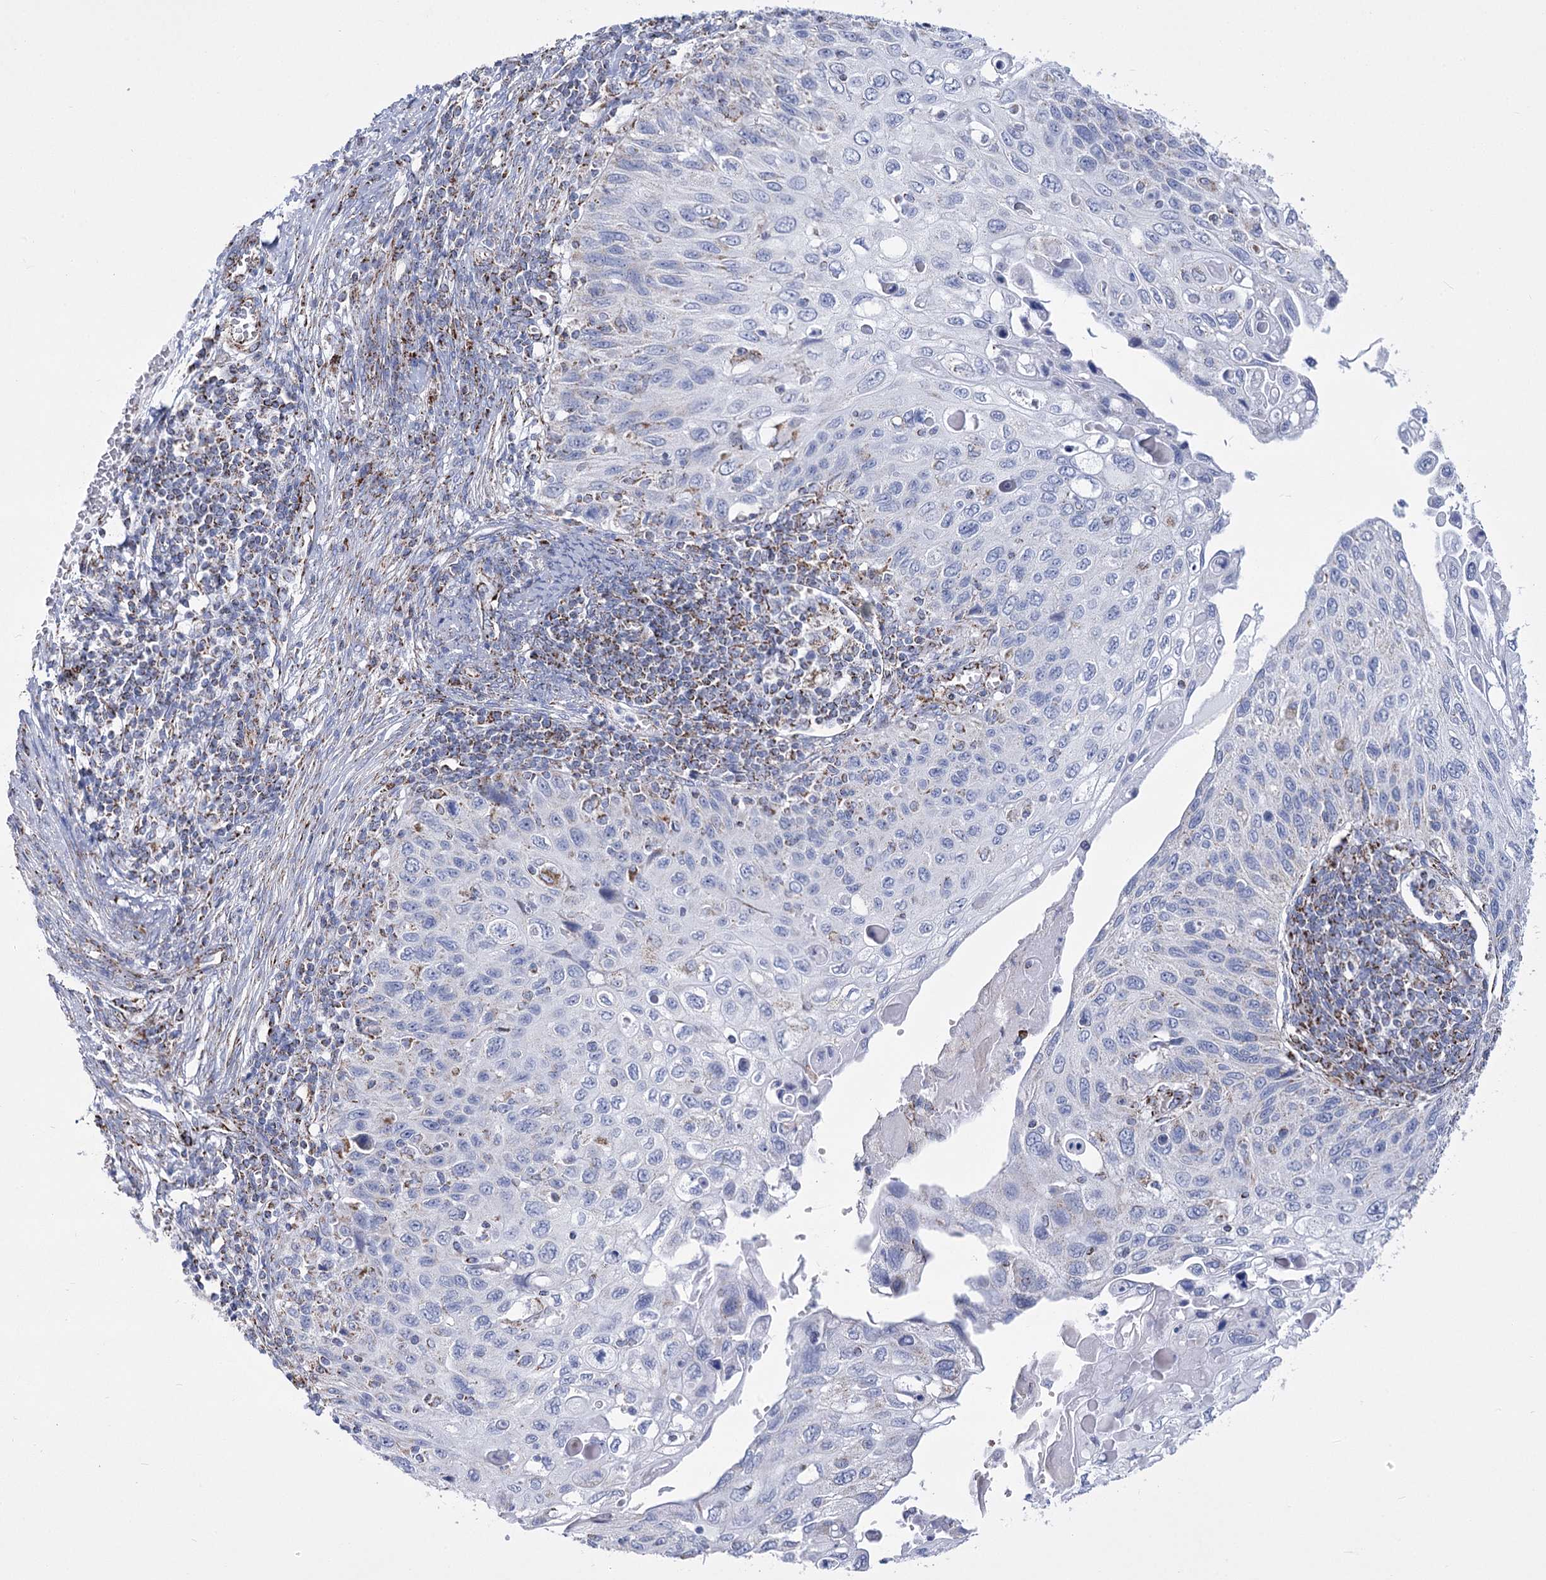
{"staining": {"intensity": "negative", "quantity": "none", "location": "none"}, "tissue": "cervical cancer", "cell_type": "Tumor cells", "image_type": "cancer", "snomed": [{"axis": "morphology", "description": "Squamous cell carcinoma, NOS"}, {"axis": "topography", "description": "Cervix"}], "caption": "An immunohistochemistry micrograph of cervical squamous cell carcinoma is shown. There is no staining in tumor cells of cervical squamous cell carcinoma.", "gene": "PDHB", "patient": {"sex": "female", "age": 70}}